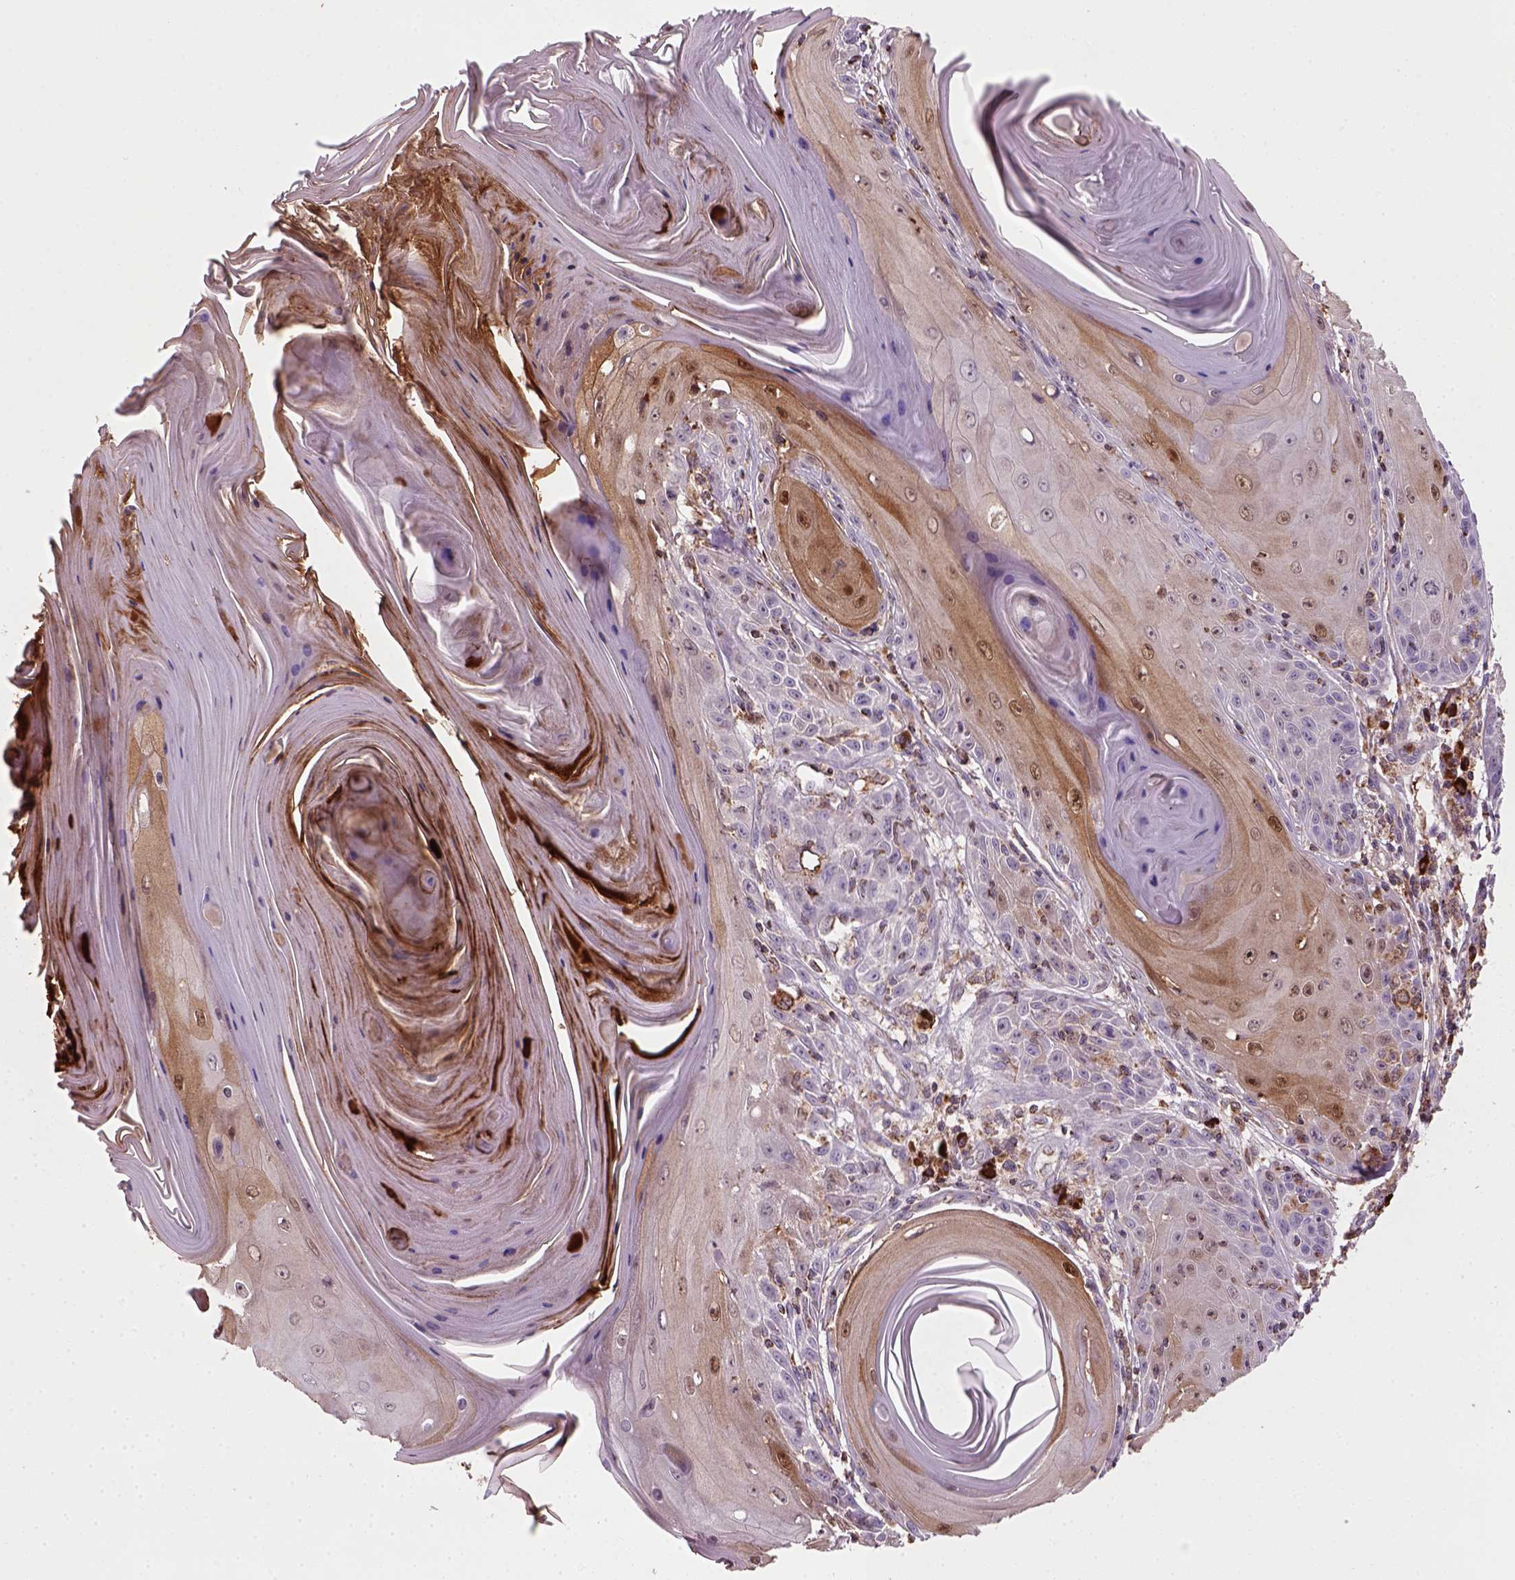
{"staining": {"intensity": "moderate", "quantity": "<25%", "location": "cytoplasmic/membranous"}, "tissue": "skin cancer", "cell_type": "Tumor cells", "image_type": "cancer", "snomed": [{"axis": "morphology", "description": "Squamous cell carcinoma, NOS"}, {"axis": "topography", "description": "Skin"}, {"axis": "topography", "description": "Vulva"}], "caption": "A photomicrograph of skin cancer (squamous cell carcinoma) stained for a protein exhibits moderate cytoplasmic/membranous brown staining in tumor cells.", "gene": "NUDT16L1", "patient": {"sex": "female", "age": 85}}